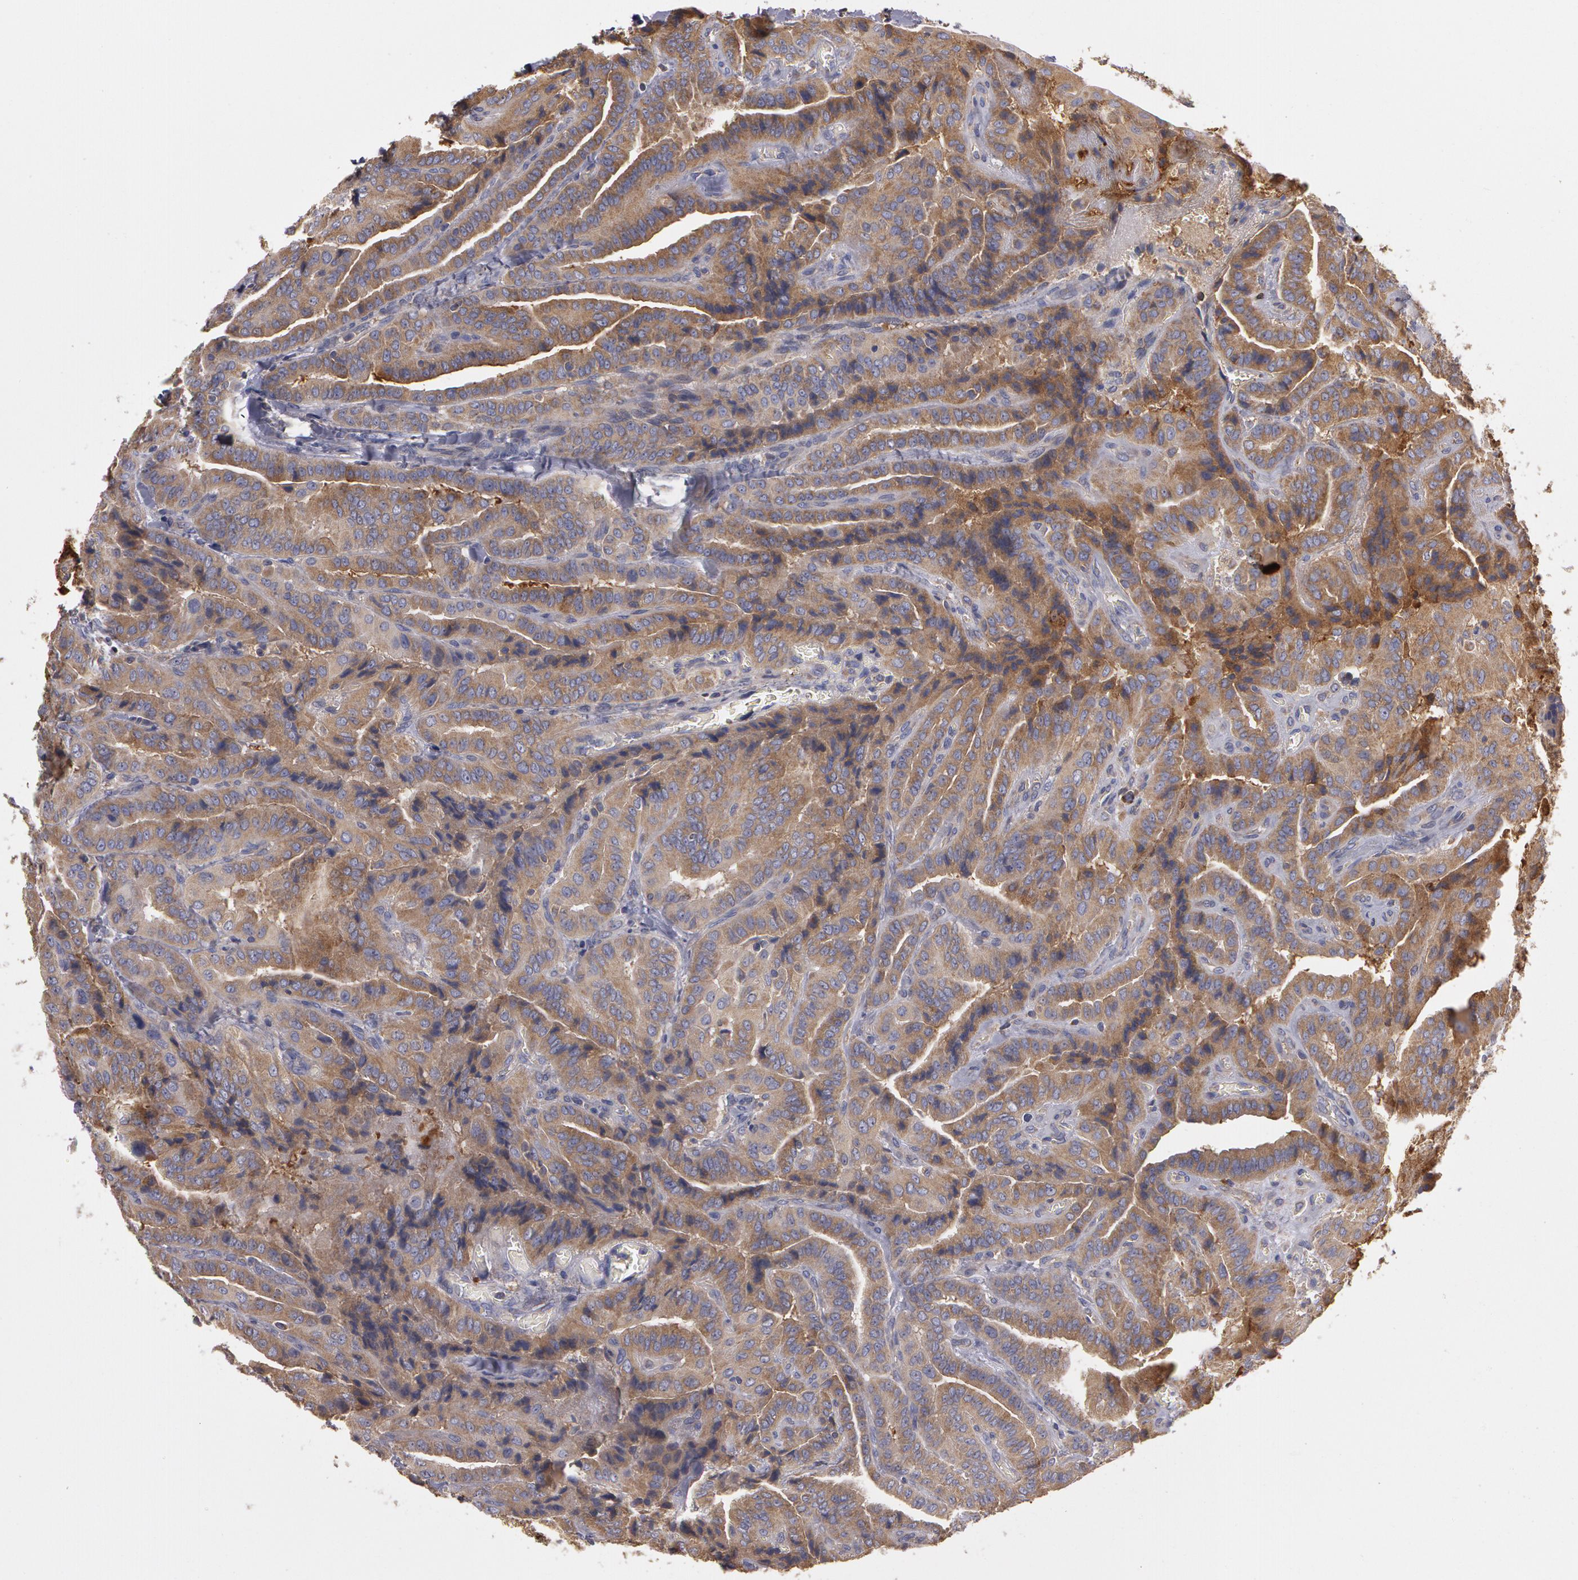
{"staining": {"intensity": "moderate", "quantity": ">75%", "location": "cytoplasmic/membranous"}, "tissue": "thyroid cancer", "cell_type": "Tumor cells", "image_type": "cancer", "snomed": [{"axis": "morphology", "description": "Papillary adenocarcinoma, NOS"}, {"axis": "topography", "description": "Thyroid gland"}], "caption": "Brown immunohistochemical staining in human thyroid cancer (papillary adenocarcinoma) demonstrates moderate cytoplasmic/membranous positivity in approximately >75% of tumor cells. The staining is performed using DAB brown chromogen to label protein expression. The nuclei are counter-stained blue using hematoxylin.", "gene": "NEK9", "patient": {"sex": "female", "age": 71}}